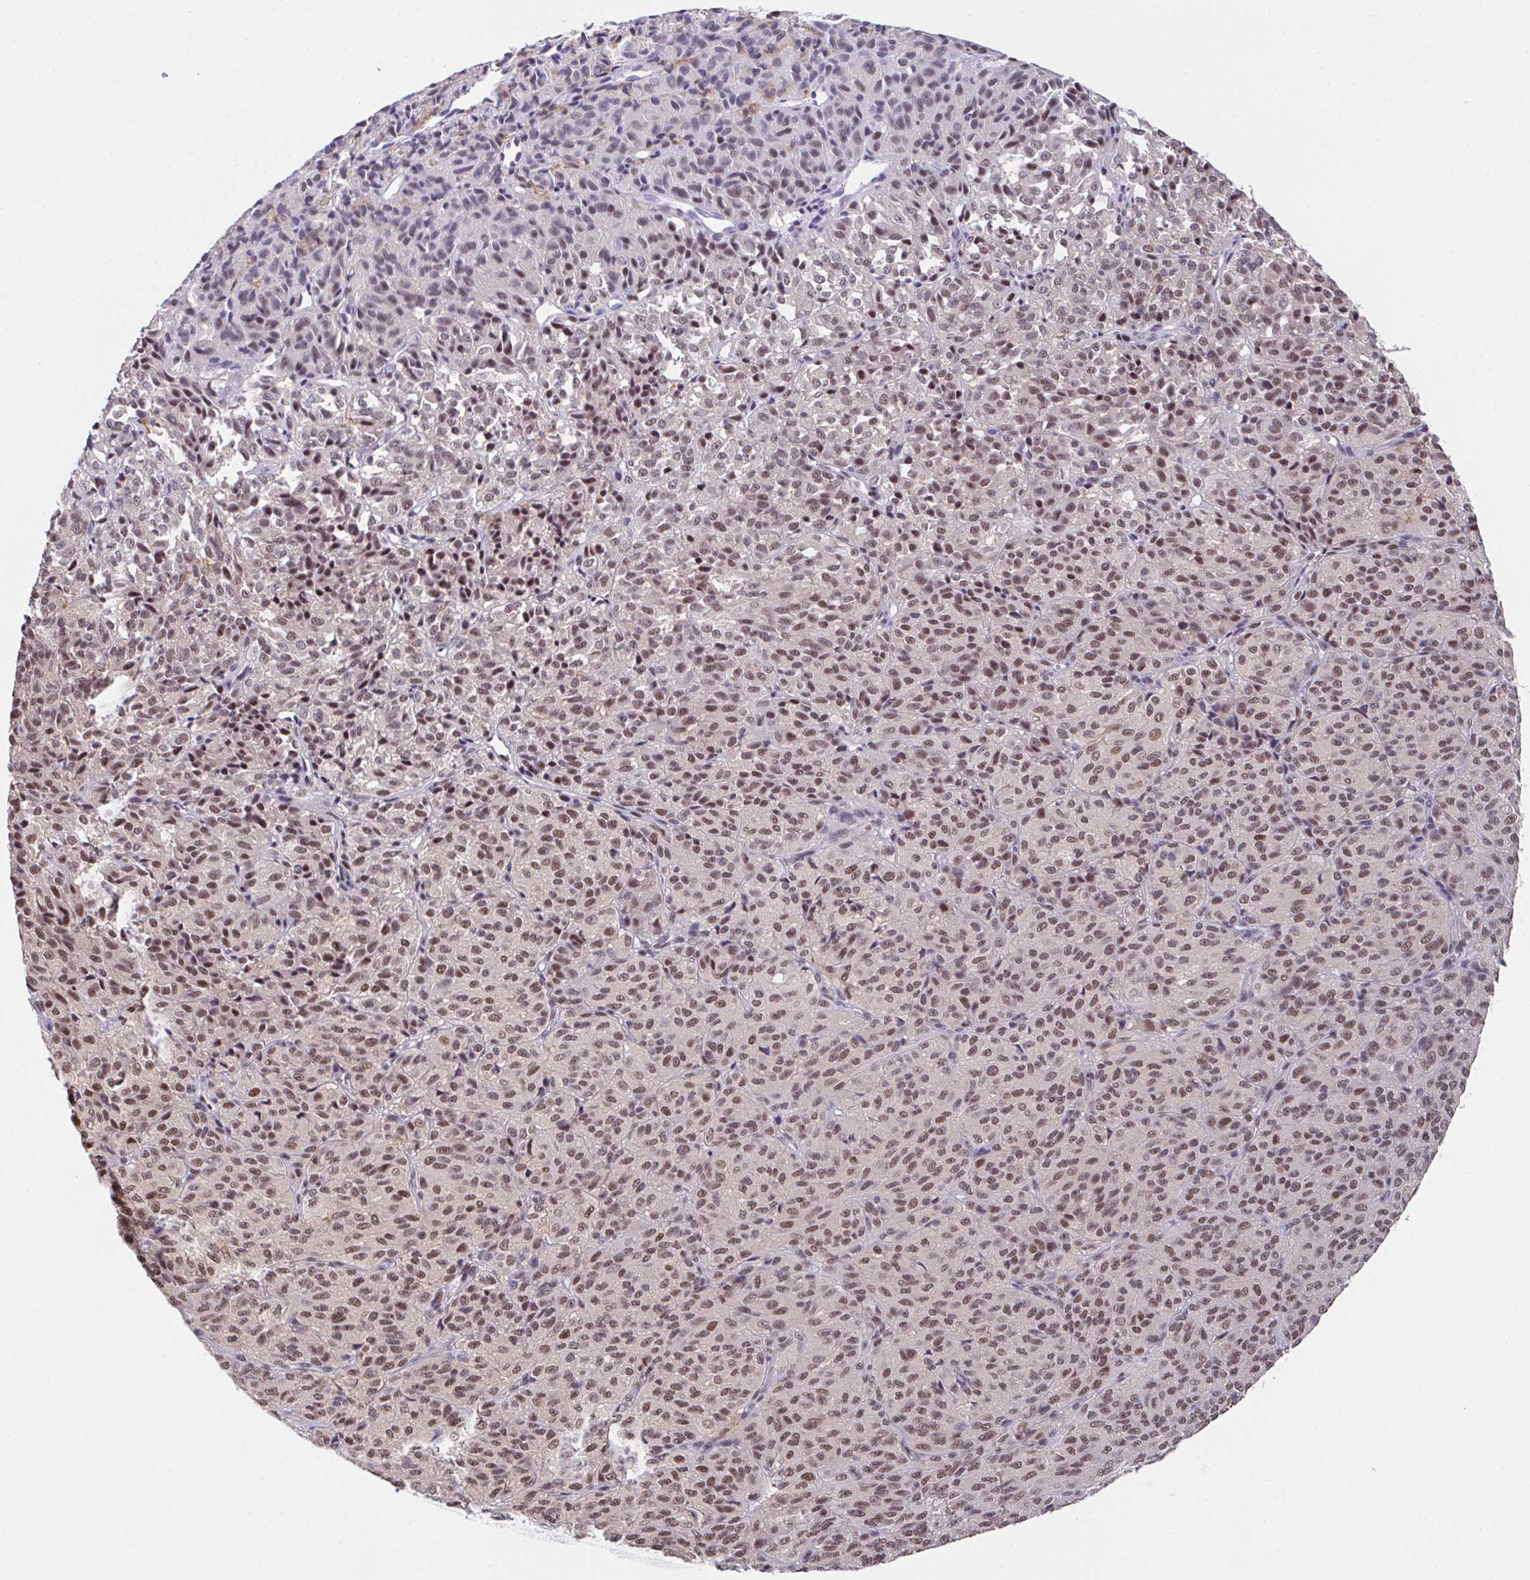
{"staining": {"intensity": "moderate", "quantity": ">75%", "location": "nuclear"}, "tissue": "melanoma", "cell_type": "Tumor cells", "image_type": "cancer", "snomed": [{"axis": "morphology", "description": "Malignant melanoma, Metastatic site"}, {"axis": "topography", "description": "Brain"}], "caption": "Malignant melanoma (metastatic site) stained for a protein demonstrates moderate nuclear positivity in tumor cells.", "gene": "OR6K3", "patient": {"sex": "female", "age": 56}}